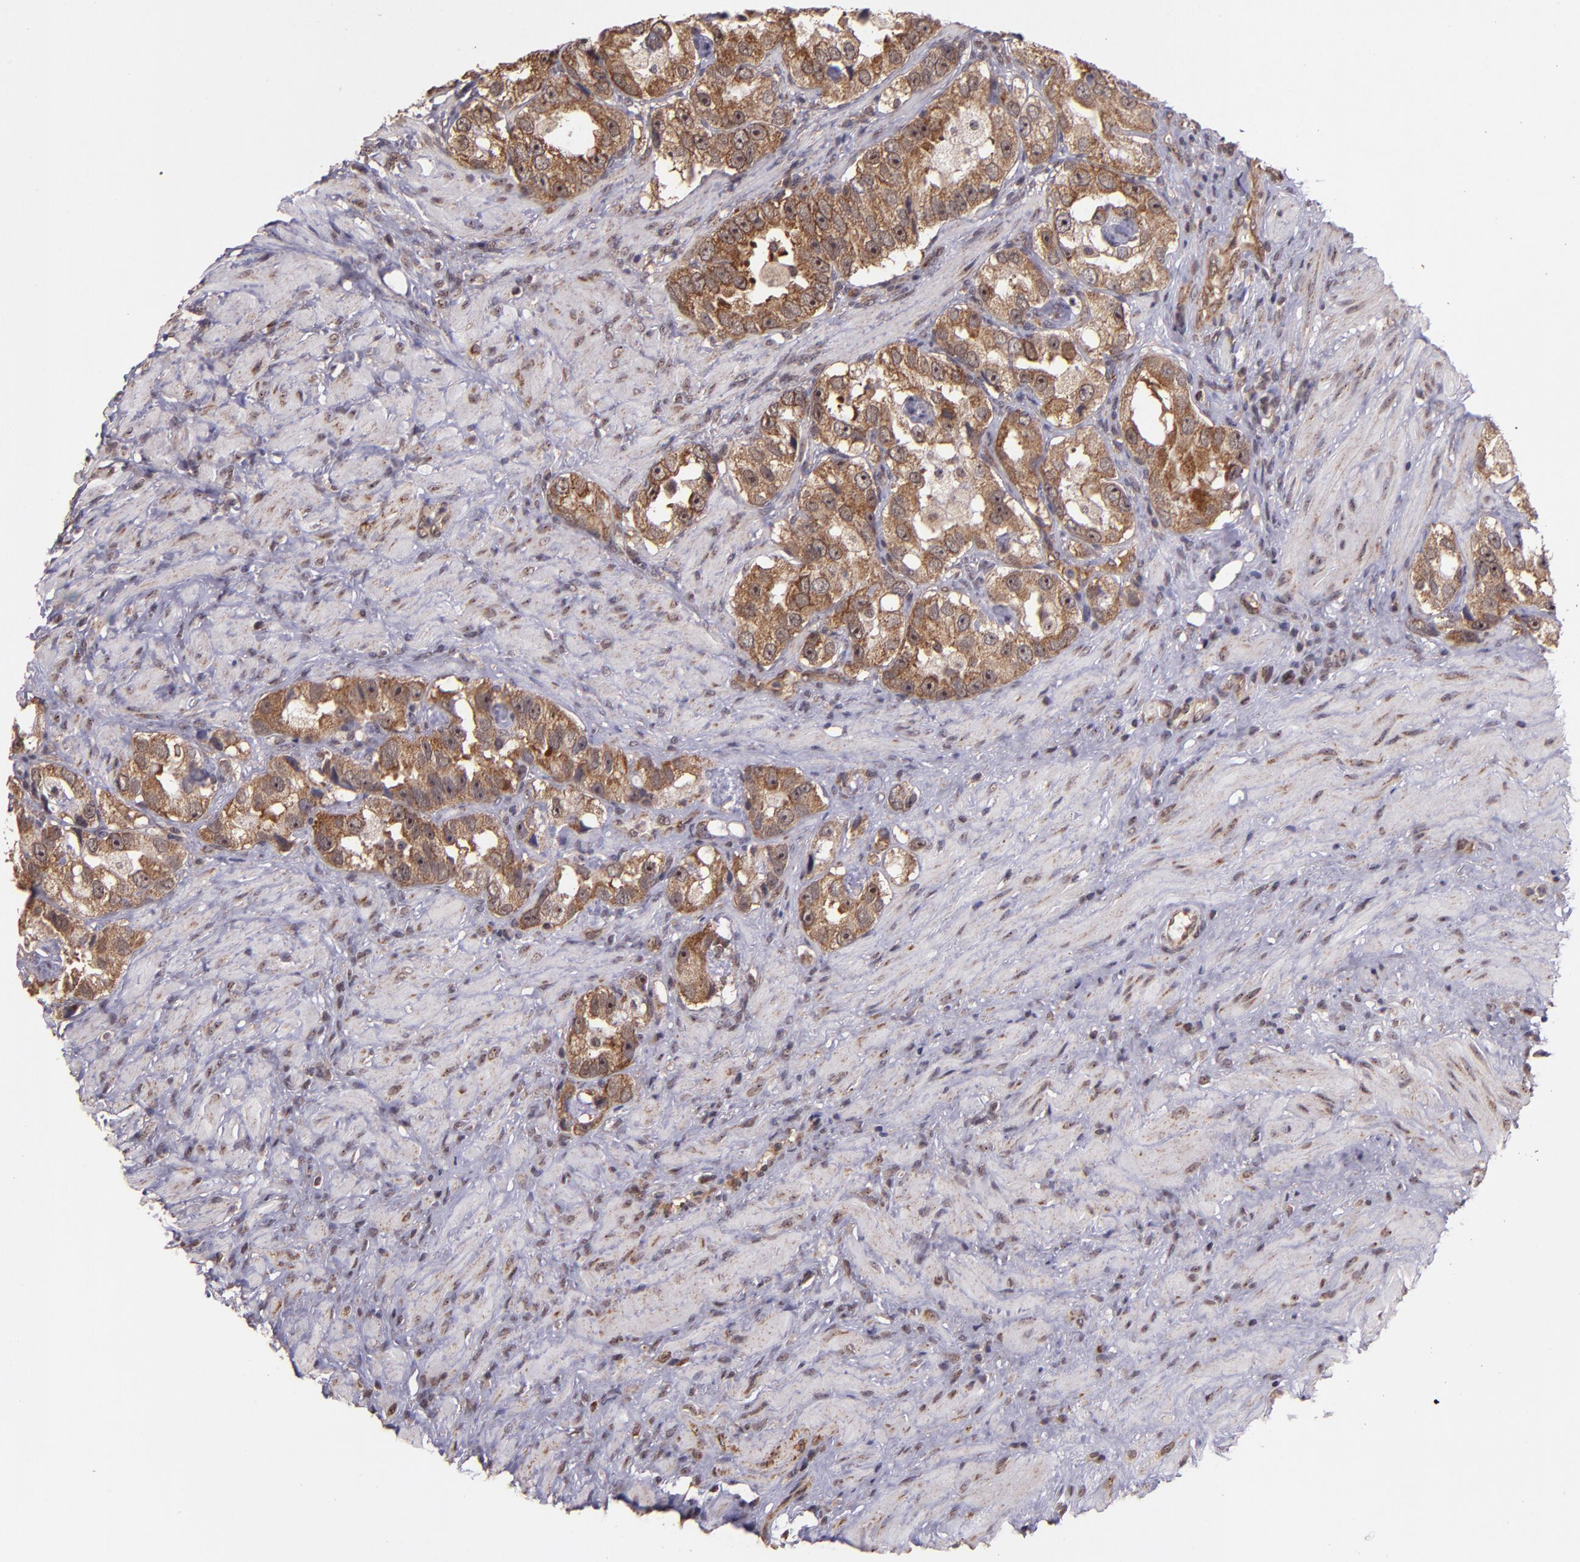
{"staining": {"intensity": "strong", "quantity": ">75%", "location": "cytoplasmic/membranous"}, "tissue": "prostate cancer", "cell_type": "Tumor cells", "image_type": "cancer", "snomed": [{"axis": "morphology", "description": "Adenocarcinoma, High grade"}, {"axis": "topography", "description": "Prostate"}], "caption": "Protein staining displays strong cytoplasmic/membranous staining in approximately >75% of tumor cells in prostate high-grade adenocarcinoma.", "gene": "USP51", "patient": {"sex": "male", "age": 63}}